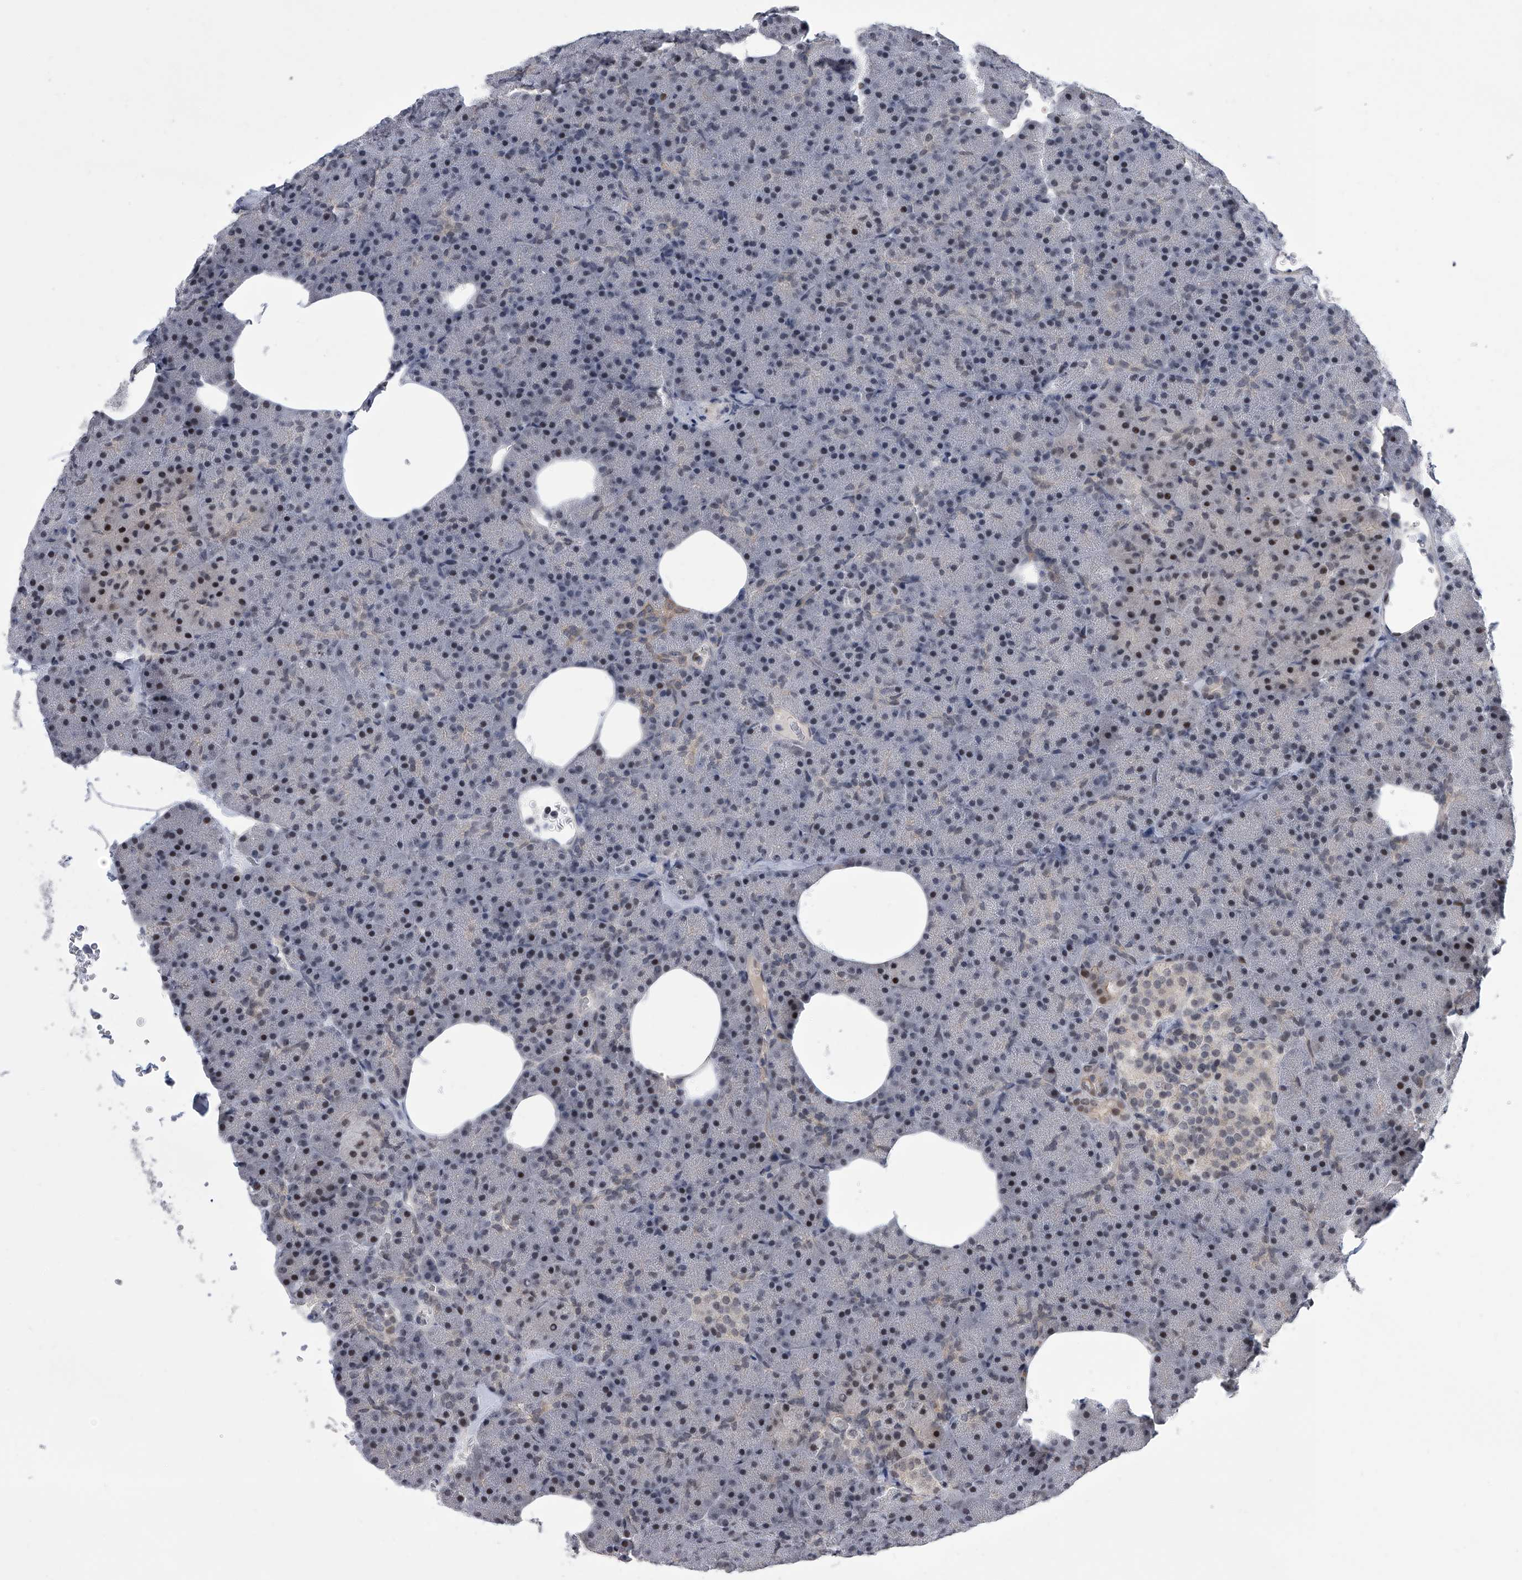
{"staining": {"intensity": "weak", "quantity": "<25%", "location": "cytoplasmic/membranous,nuclear"}, "tissue": "pancreas", "cell_type": "Exocrine glandular cells", "image_type": "normal", "snomed": [{"axis": "morphology", "description": "Normal tissue, NOS"}, {"axis": "morphology", "description": "Carcinoid, malignant, NOS"}, {"axis": "topography", "description": "Pancreas"}], "caption": "The photomicrograph reveals no significant staining in exocrine glandular cells of pancreas. The staining is performed using DAB brown chromogen with nuclei counter-stained in using hematoxylin.", "gene": "ZNF426", "patient": {"sex": "female", "age": 35}}